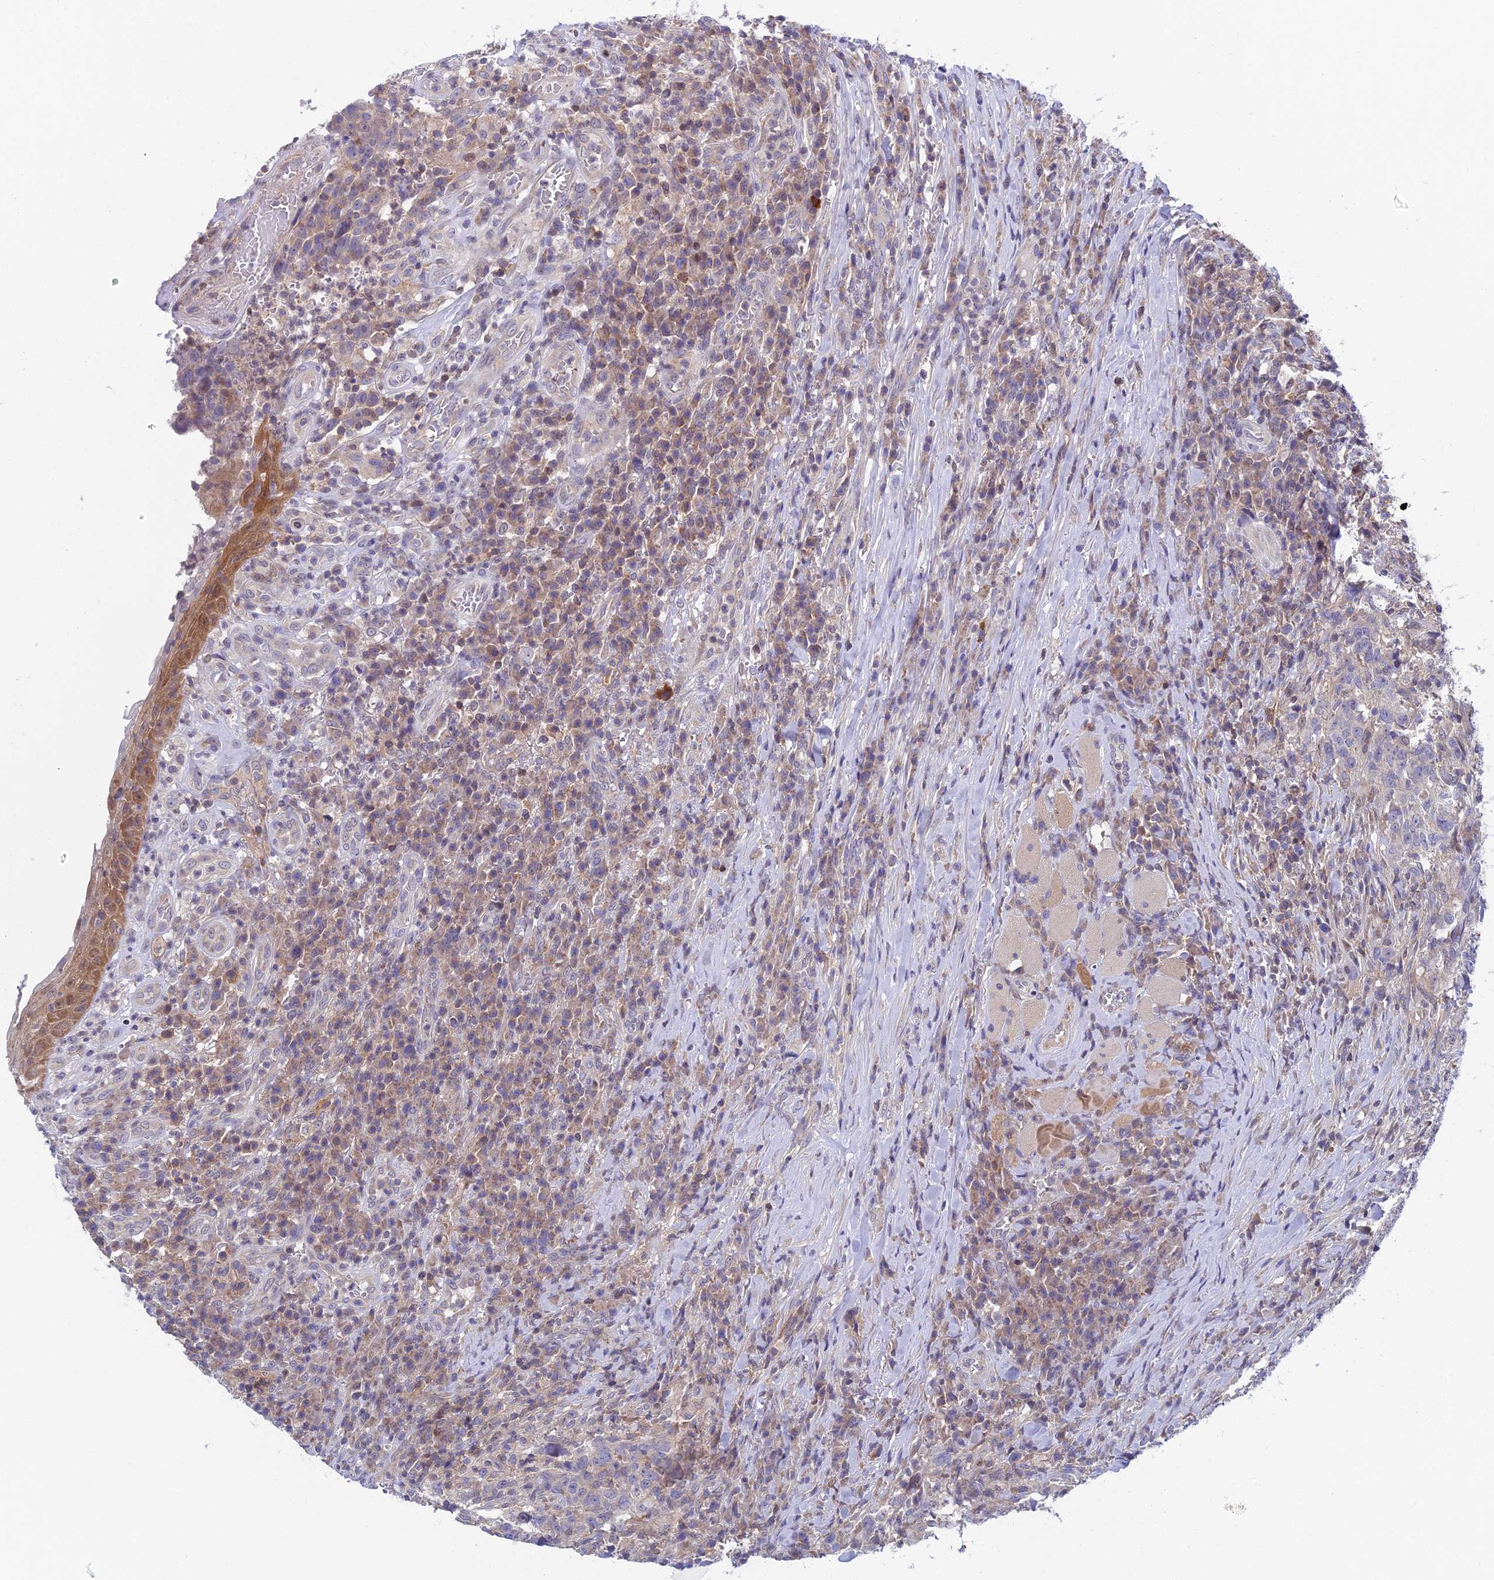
{"staining": {"intensity": "weak", "quantity": "<25%", "location": "cytoplasmic/membranous"}, "tissue": "head and neck cancer", "cell_type": "Tumor cells", "image_type": "cancer", "snomed": [{"axis": "morphology", "description": "Squamous cell carcinoma, NOS"}, {"axis": "topography", "description": "Head-Neck"}], "caption": "Immunohistochemistry micrograph of neoplastic tissue: human head and neck cancer (squamous cell carcinoma) stained with DAB exhibits no significant protein expression in tumor cells.", "gene": "ELOA2", "patient": {"sex": "male", "age": 66}}